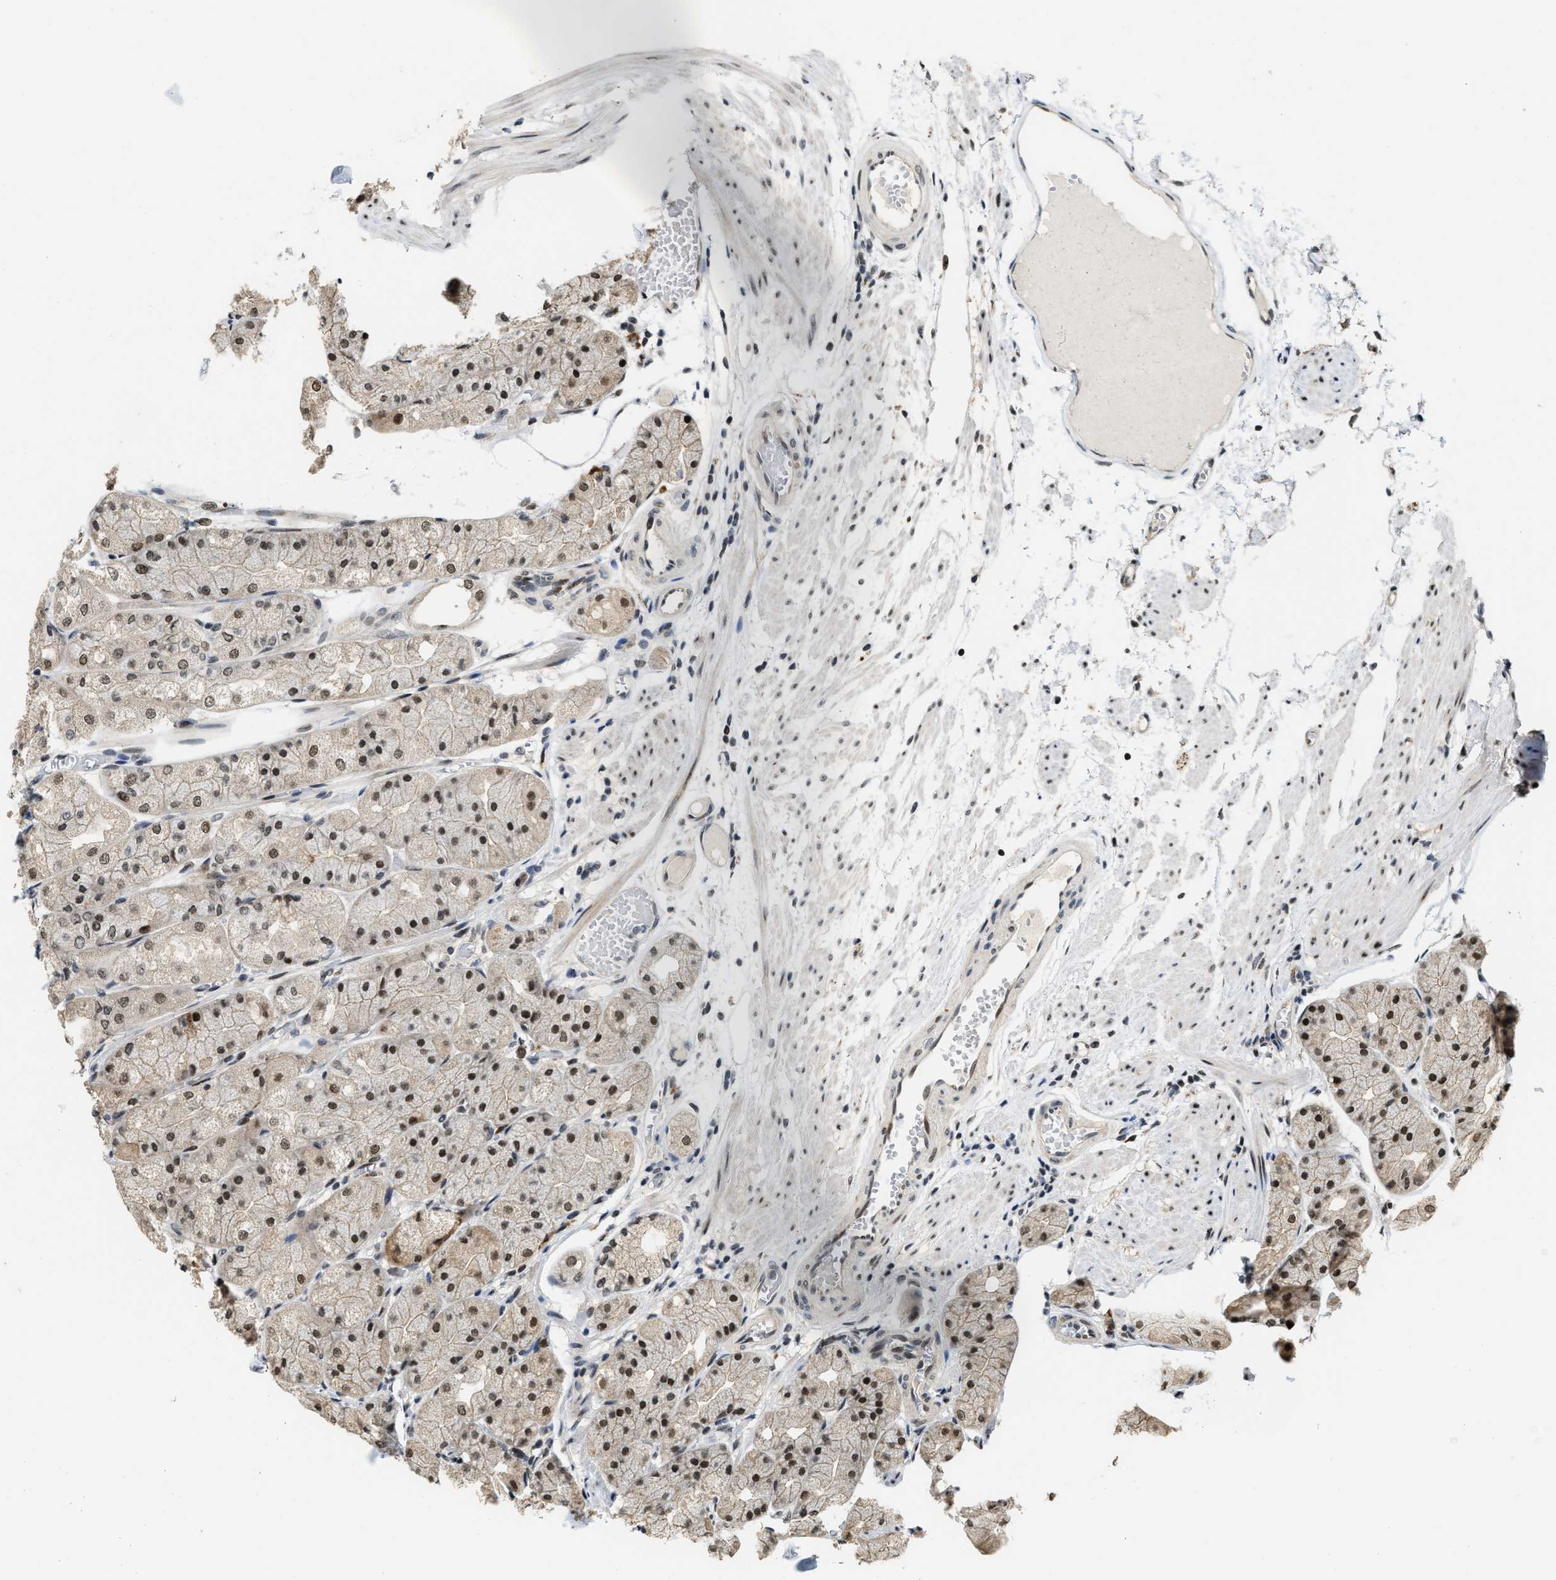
{"staining": {"intensity": "strong", "quantity": ">75%", "location": "nuclear"}, "tissue": "stomach", "cell_type": "Glandular cells", "image_type": "normal", "snomed": [{"axis": "morphology", "description": "Normal tissue, NOS"}, {"axis": "topography", "description": "Stomach, upper"}], "caption": "An image of stomach stained for a protein demonstrates strong nuclear brown staining in glandular cells.", "gene": "SERTAD2", "patient": {"sex": "male", "age": 72}}